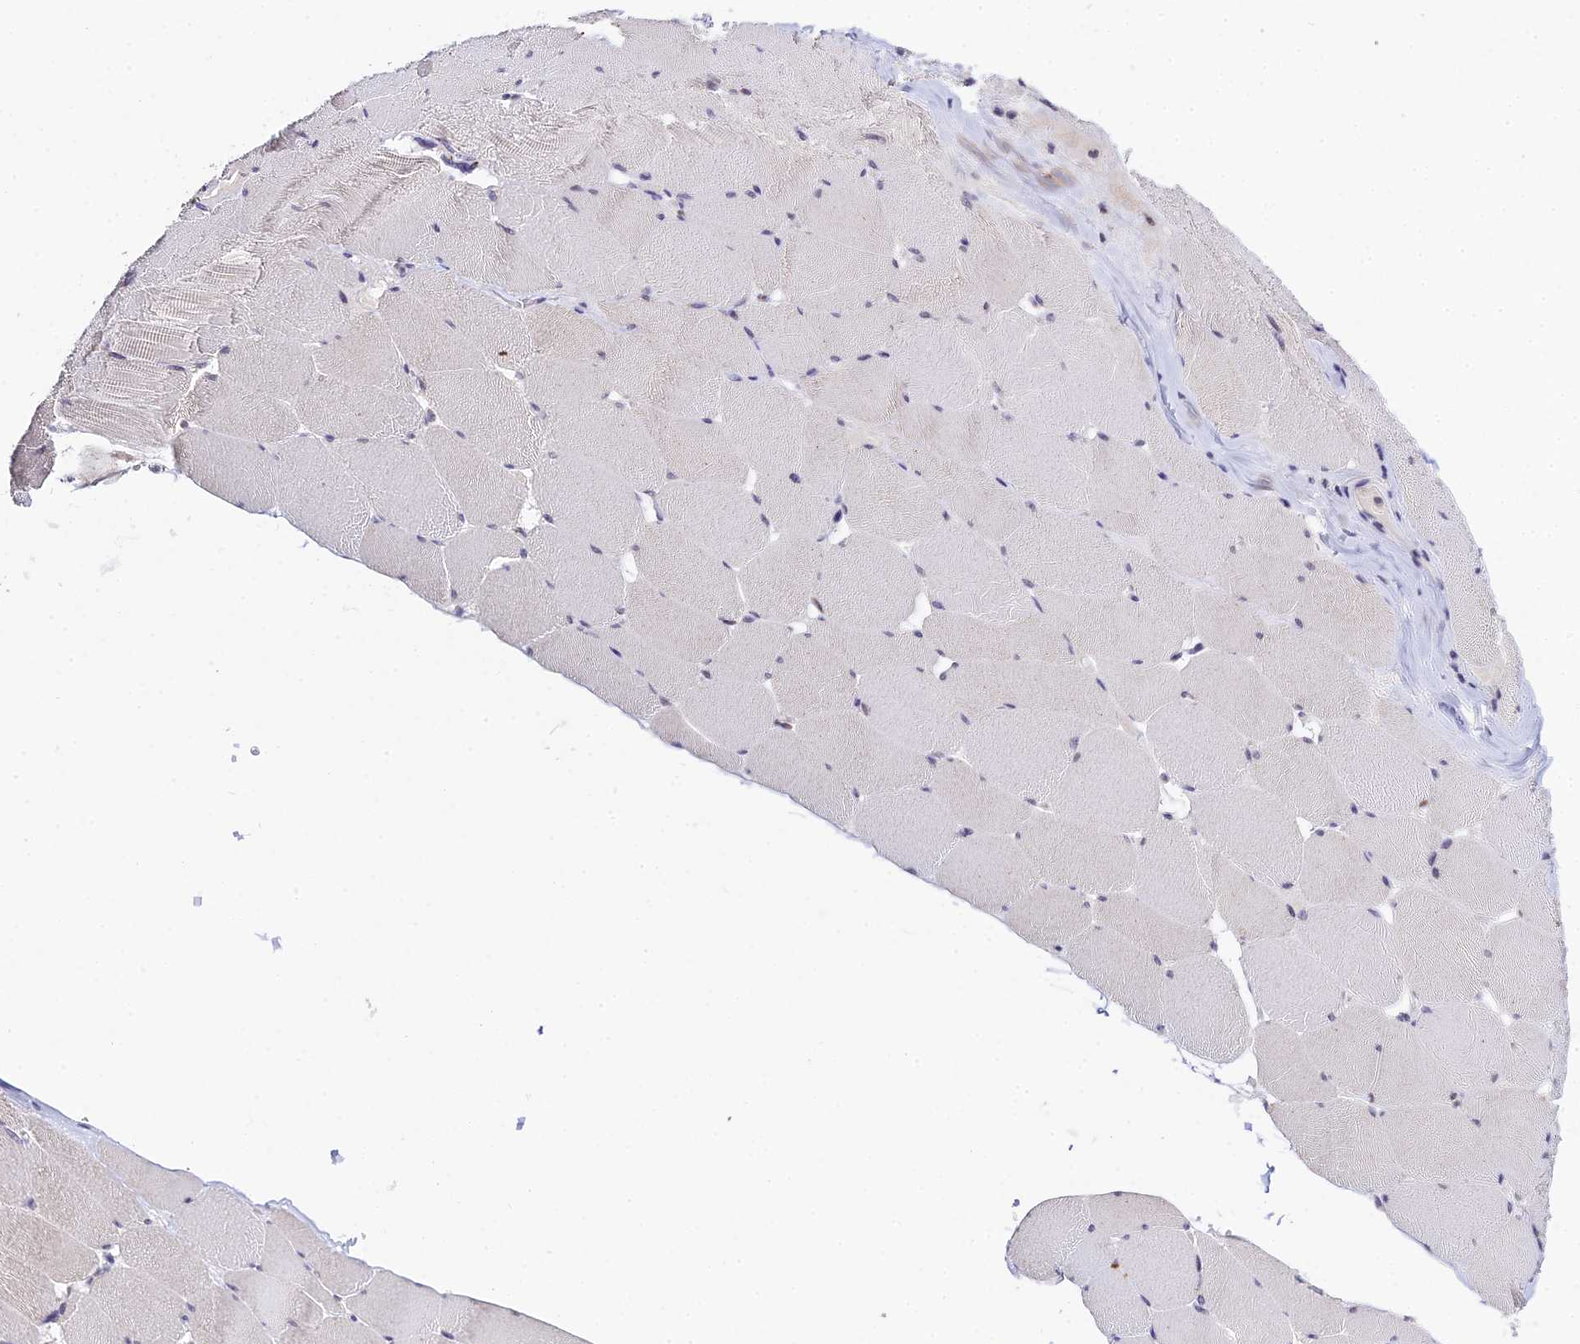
{"staining": {"intensity": "negative", "quantity": "none", "location": "none"}, "tissue": "skeletal muscle", "cell_type": "Myocytes", "image_type": "normal", "snomed": [{"axis": "morphology", "description": "Normal tissue, NOS"}, {"axis": "topography", "description": "Skeletal muscle"}], "caption": "This is an IHC image of benign human skeletal muscle. There is no staining in myocytes.", "gene": "TEKT1", "patient": {"sex": "male", "age": 62}}